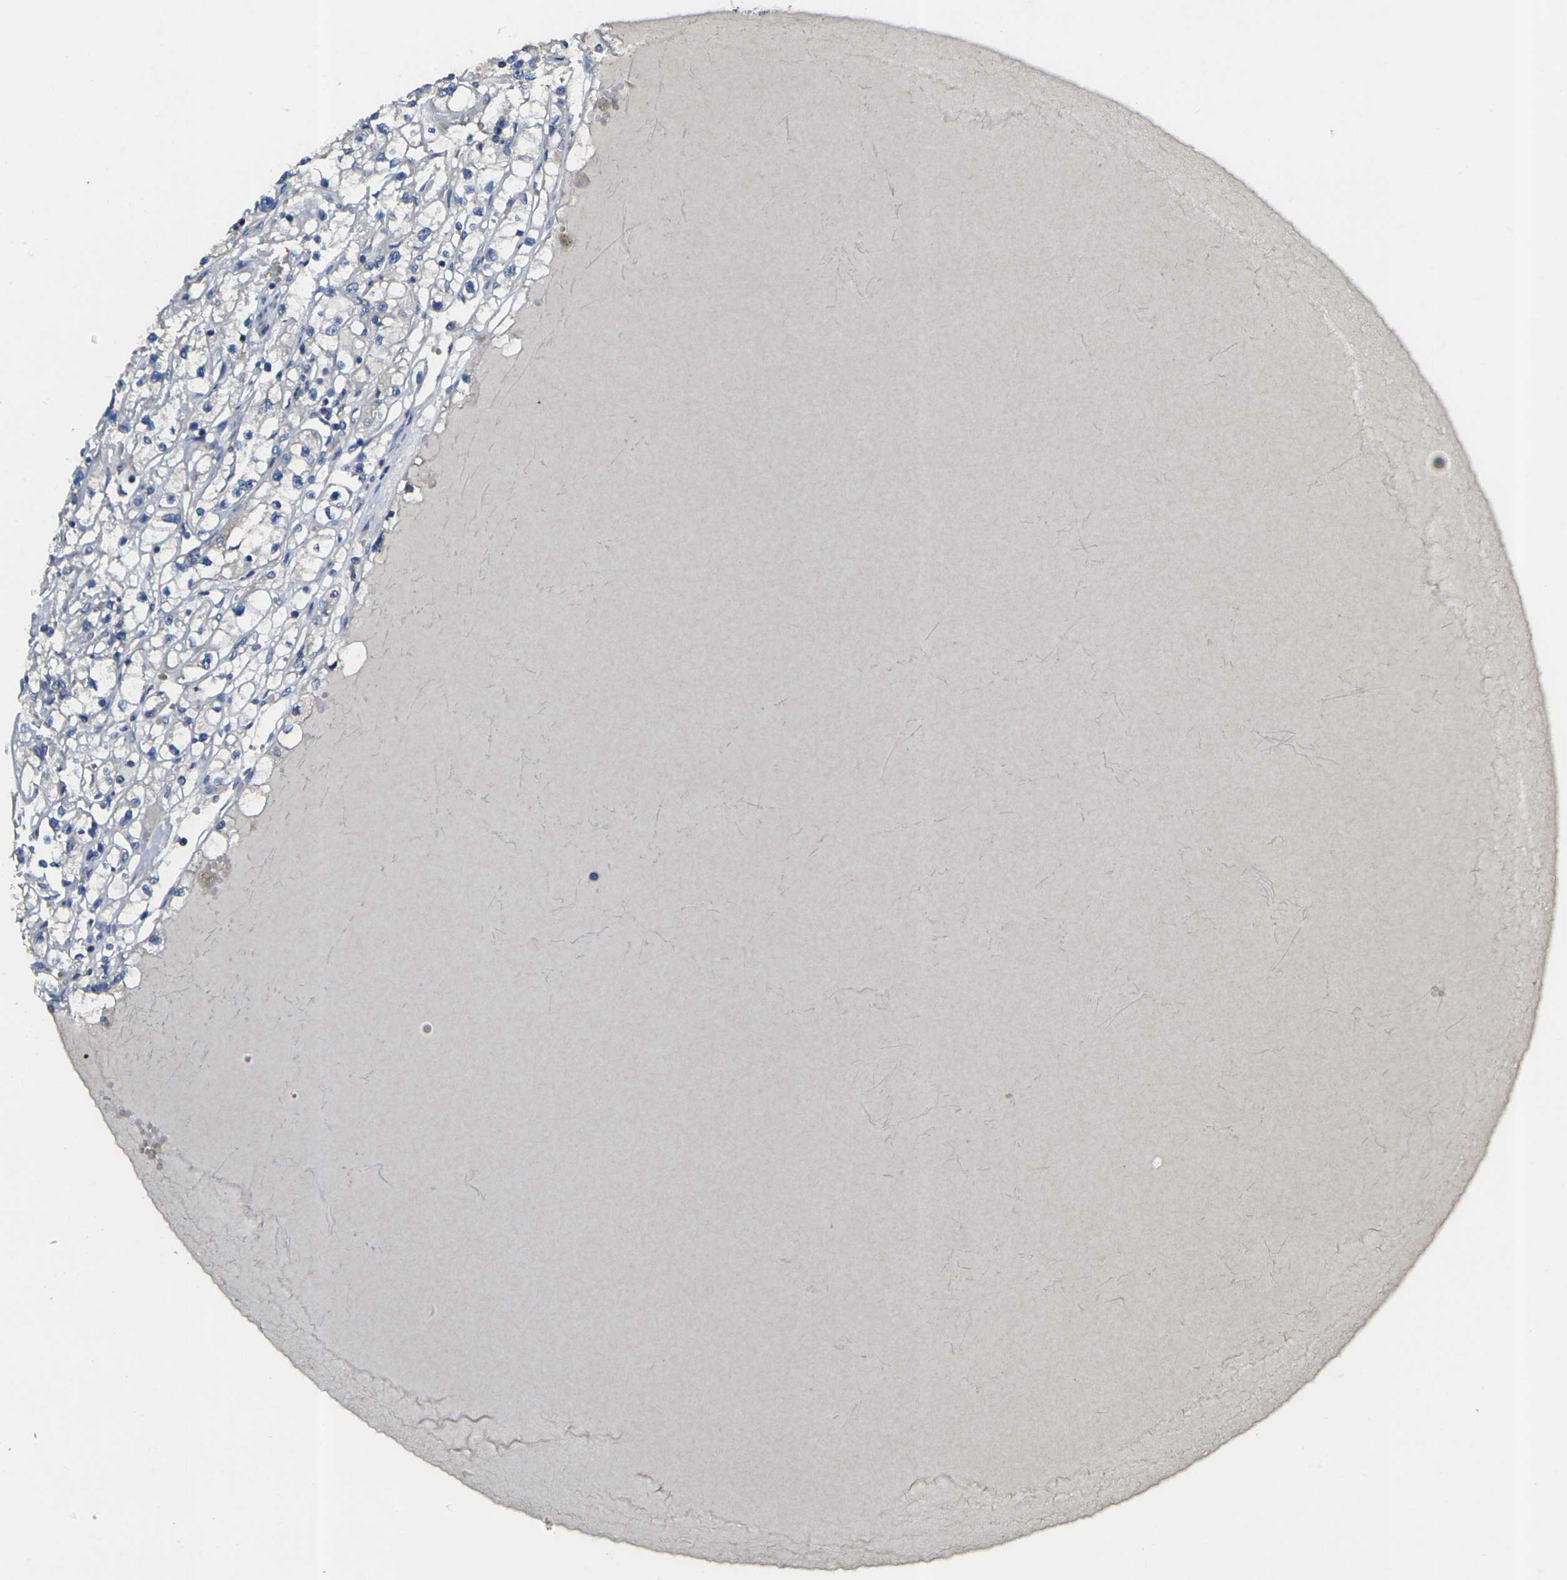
{"staining": {"intensity": "negative", "quantity": "none", "location": "none"}, "tissue": "renal cancer", "cell_type": "Tumor cells", "image_type": "cancer", "snomed": [{"axis": "morphology", "description": "Adenocarcinoma, NOS"}, {"axis": "topography", "description": "Kidney"}], "caption": "This is an immunohistochemistry (IHC) histopathology image of renal cancer. There is no positivity in tumor cells.", "gene": "GNA12", "patient": {"sex": "male", "age": 56}}